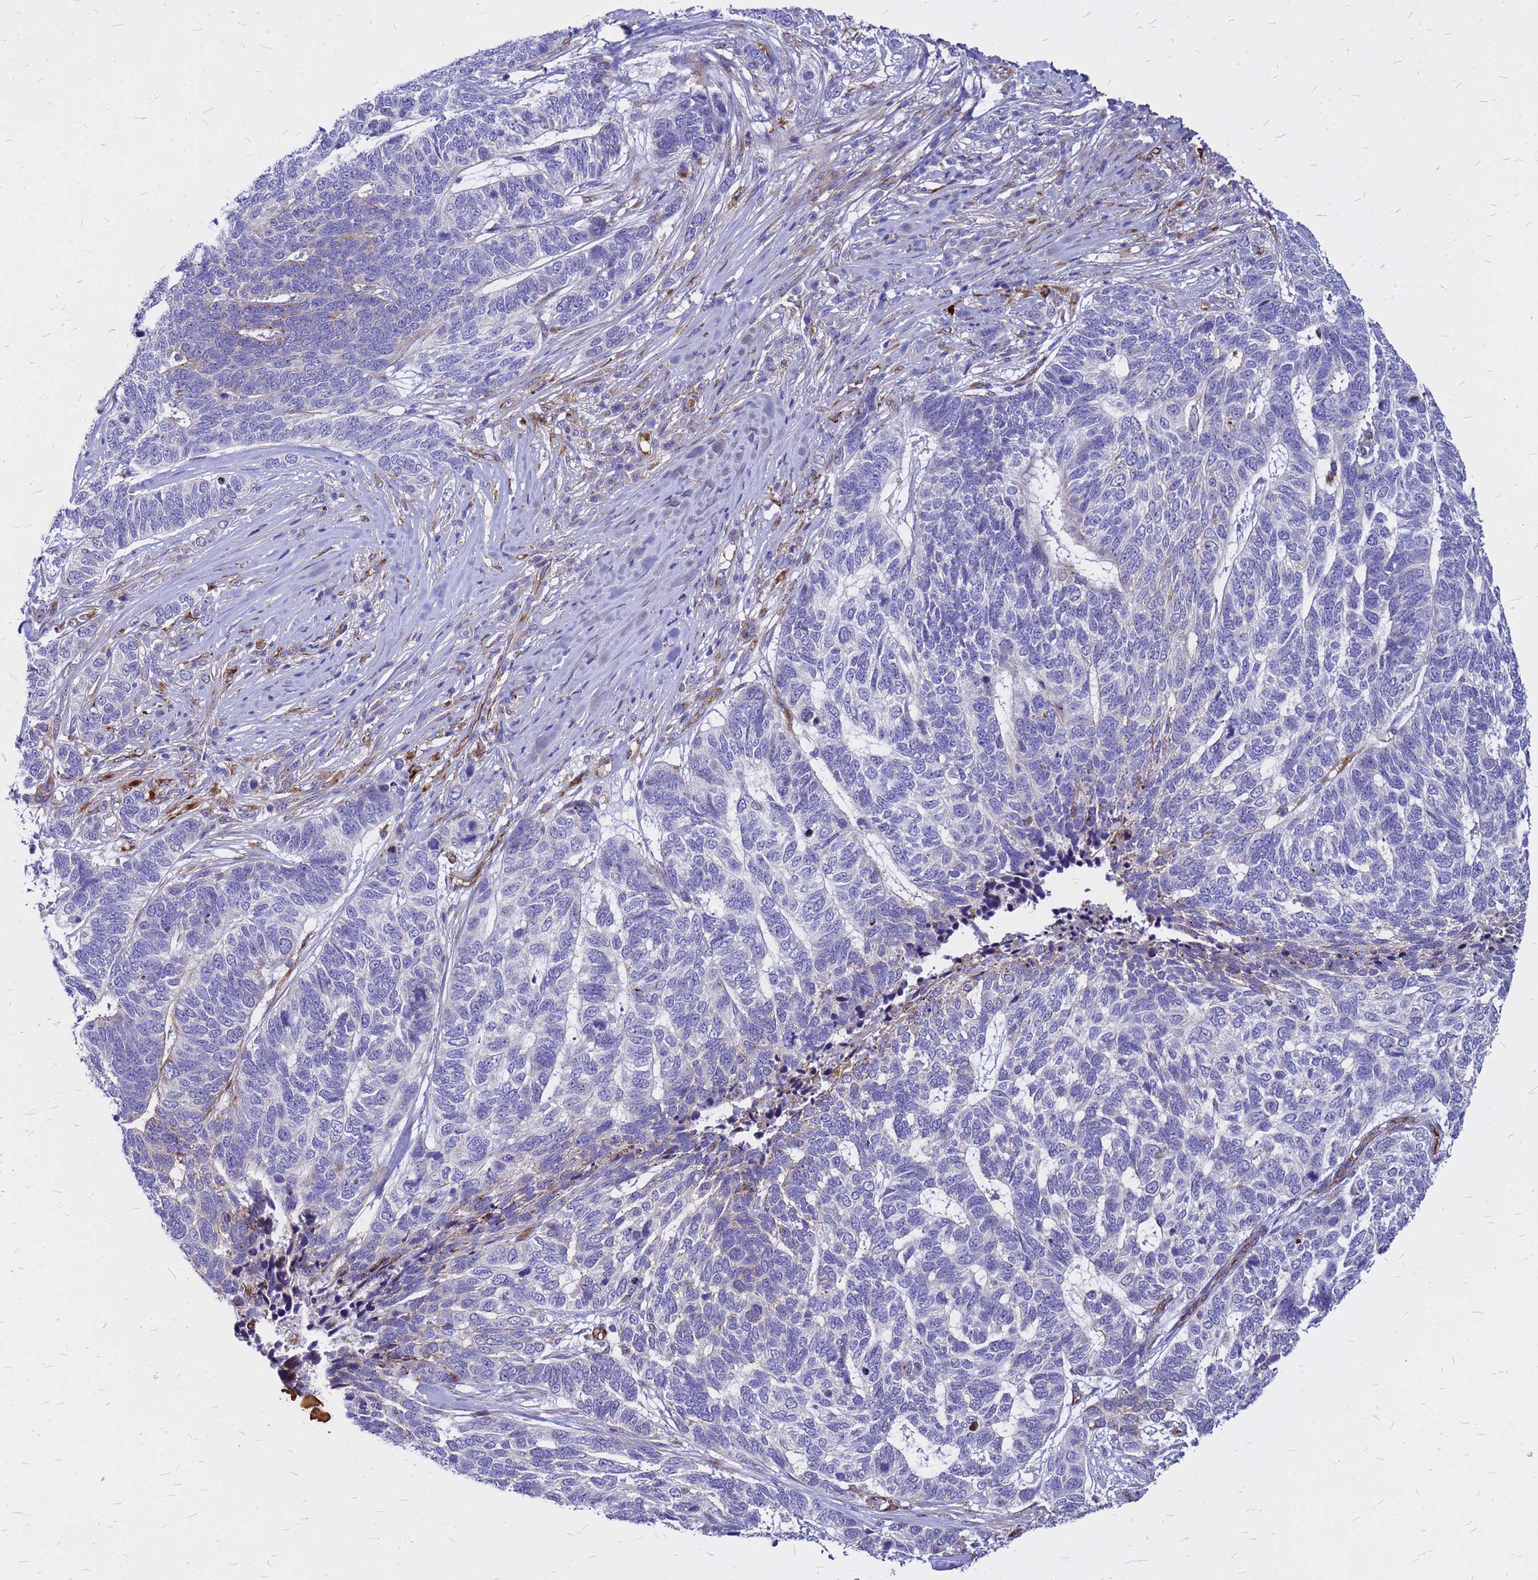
{"staining": {"intensity": "negative", "quantity": "none", "location": "none"}, "tissue": "skin cancer", "cell_type": "Tumor cells", "image_type": "cancer", "snomed": [{"axis": "morphology", "description": "Basal cell carcinoma"}, {"axis": "topography", "description": "Skin"}], "caption": "This histopathology image is of skin basal cell carcinoma stained with IHC to label a protein in brown with the nuclei are counter-stained blue. There is no expression in tumor cells.", "gene": "NOSTRIN", "patient": {"sex": "female", "age": 65}}